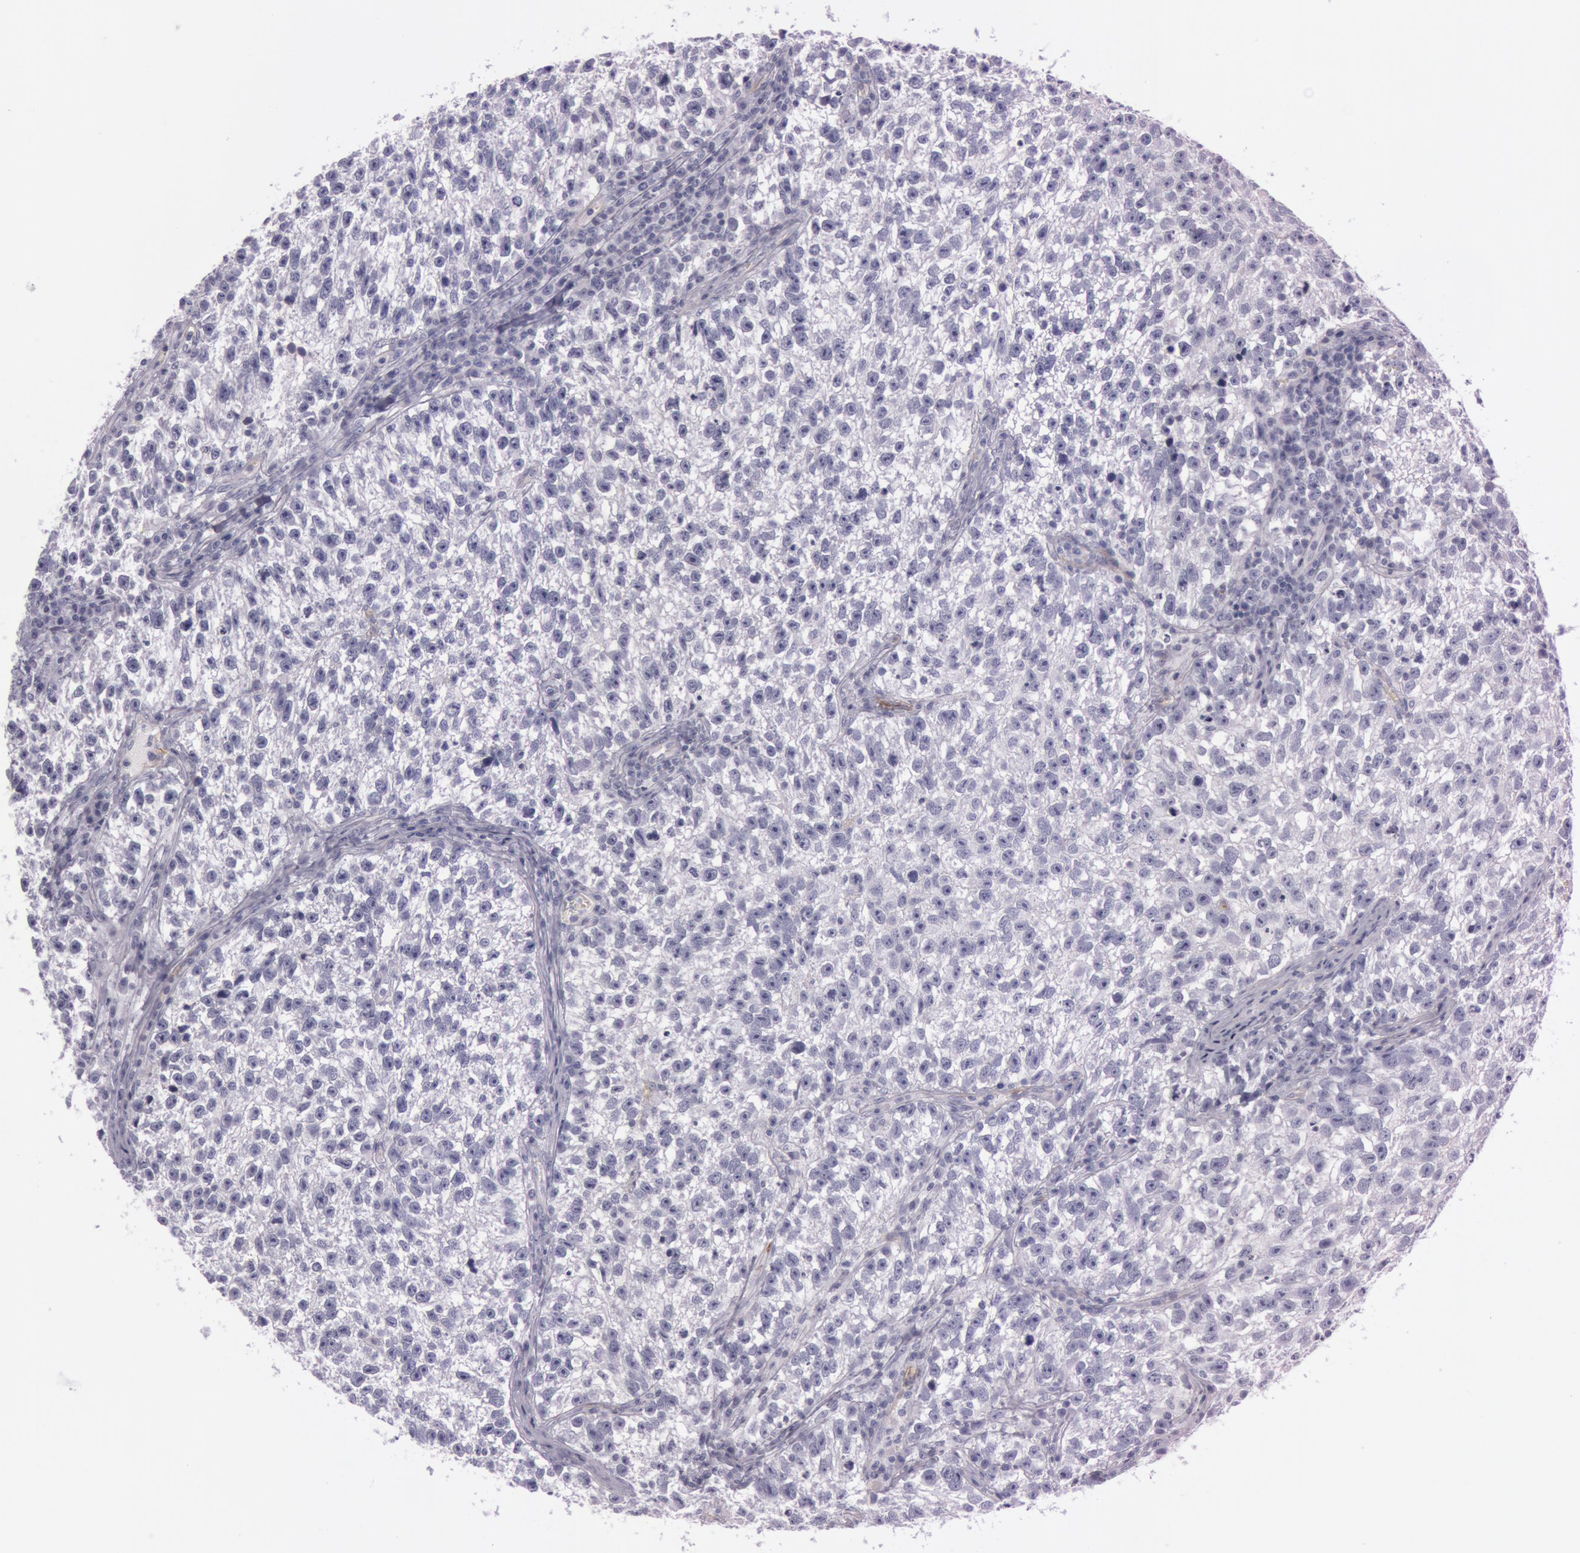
{"staining": {"intensity": "negative", "quantity": "none", "location": "none"}, "tissue": "testis cancer", "cell_type": "Tumor cells", "image_type": "cancer", "snomed": [{"axis": "morphology", "description": "Seminoma, NOS"}, {"axis": "topography", "description": "Testis"}], "caption": "IHC micrograph of neoplastic tissue: testis seminoma stained with DAB reveals no significant protein positivity in tumor cells. (Stains: DAB (3,3'-diaminobenzidine) immunohistochemistry (IHC) with hematoxylin counter stain, Microscopy: brightfield microscopy at high magnification).", "gene": "FOLH1", "patient": {"sex": "male", "age": 38}}